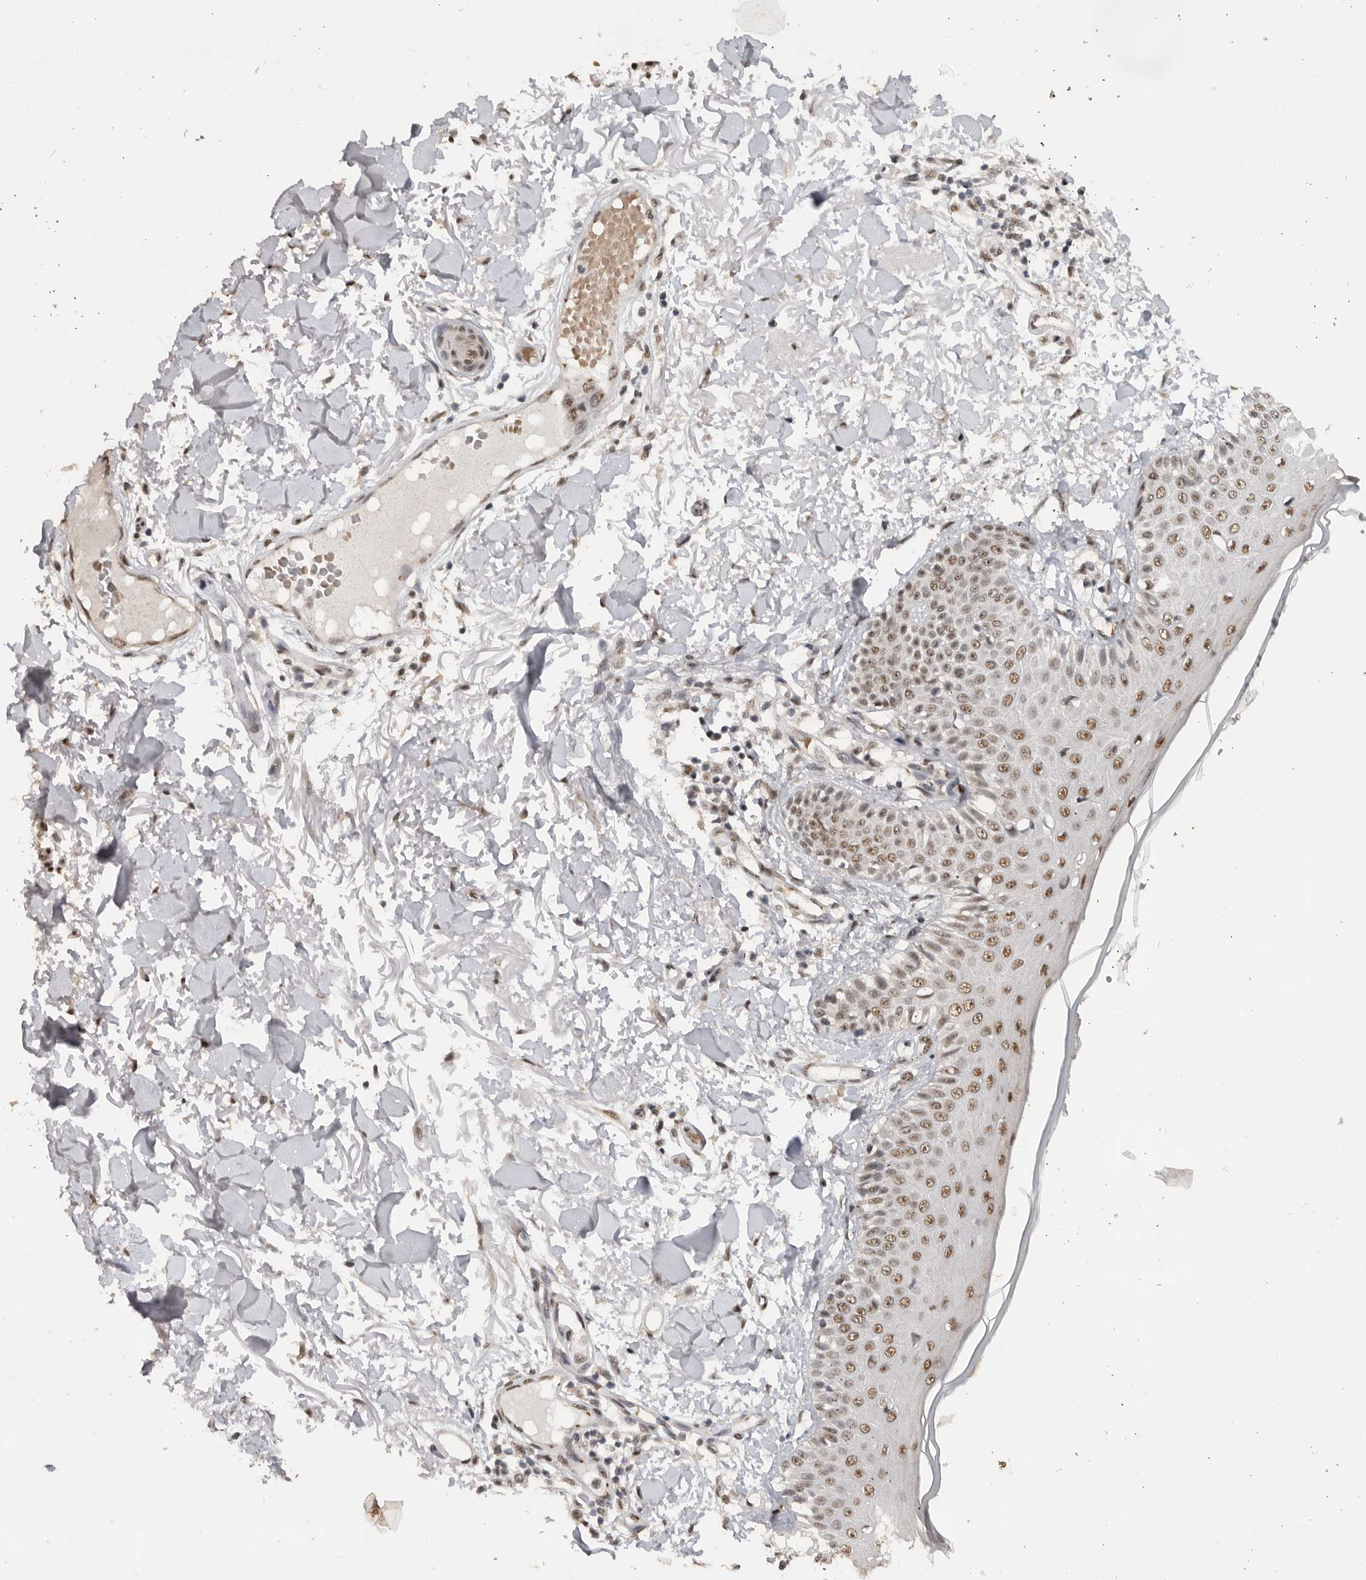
{"staining": {"intensity": "moderate", "quantity": ">75%", "location": "nuclear"}, "tissue": "skin", "cell_type": "Fibroblasts", "image_type": "normal", "snomed": [{"axis": "morphology", "description": "Normal tissue, NOS"}, {"axis": "morphology", "description": "Squamous cell carcinoma, NOS"}, {"axis": "topography", "description": "Skin"}, {"axis": "topography", "description": "Peripheral nerve tissue"}], "caption": "This is a photomicrograph of immunohistochemistry (IHC) staining of benign skin, which shows moderate positivity in the nuclear of fibroblasts.", "gene": "PPP1R10", "patient": {"sex": "male", "age": 83}}